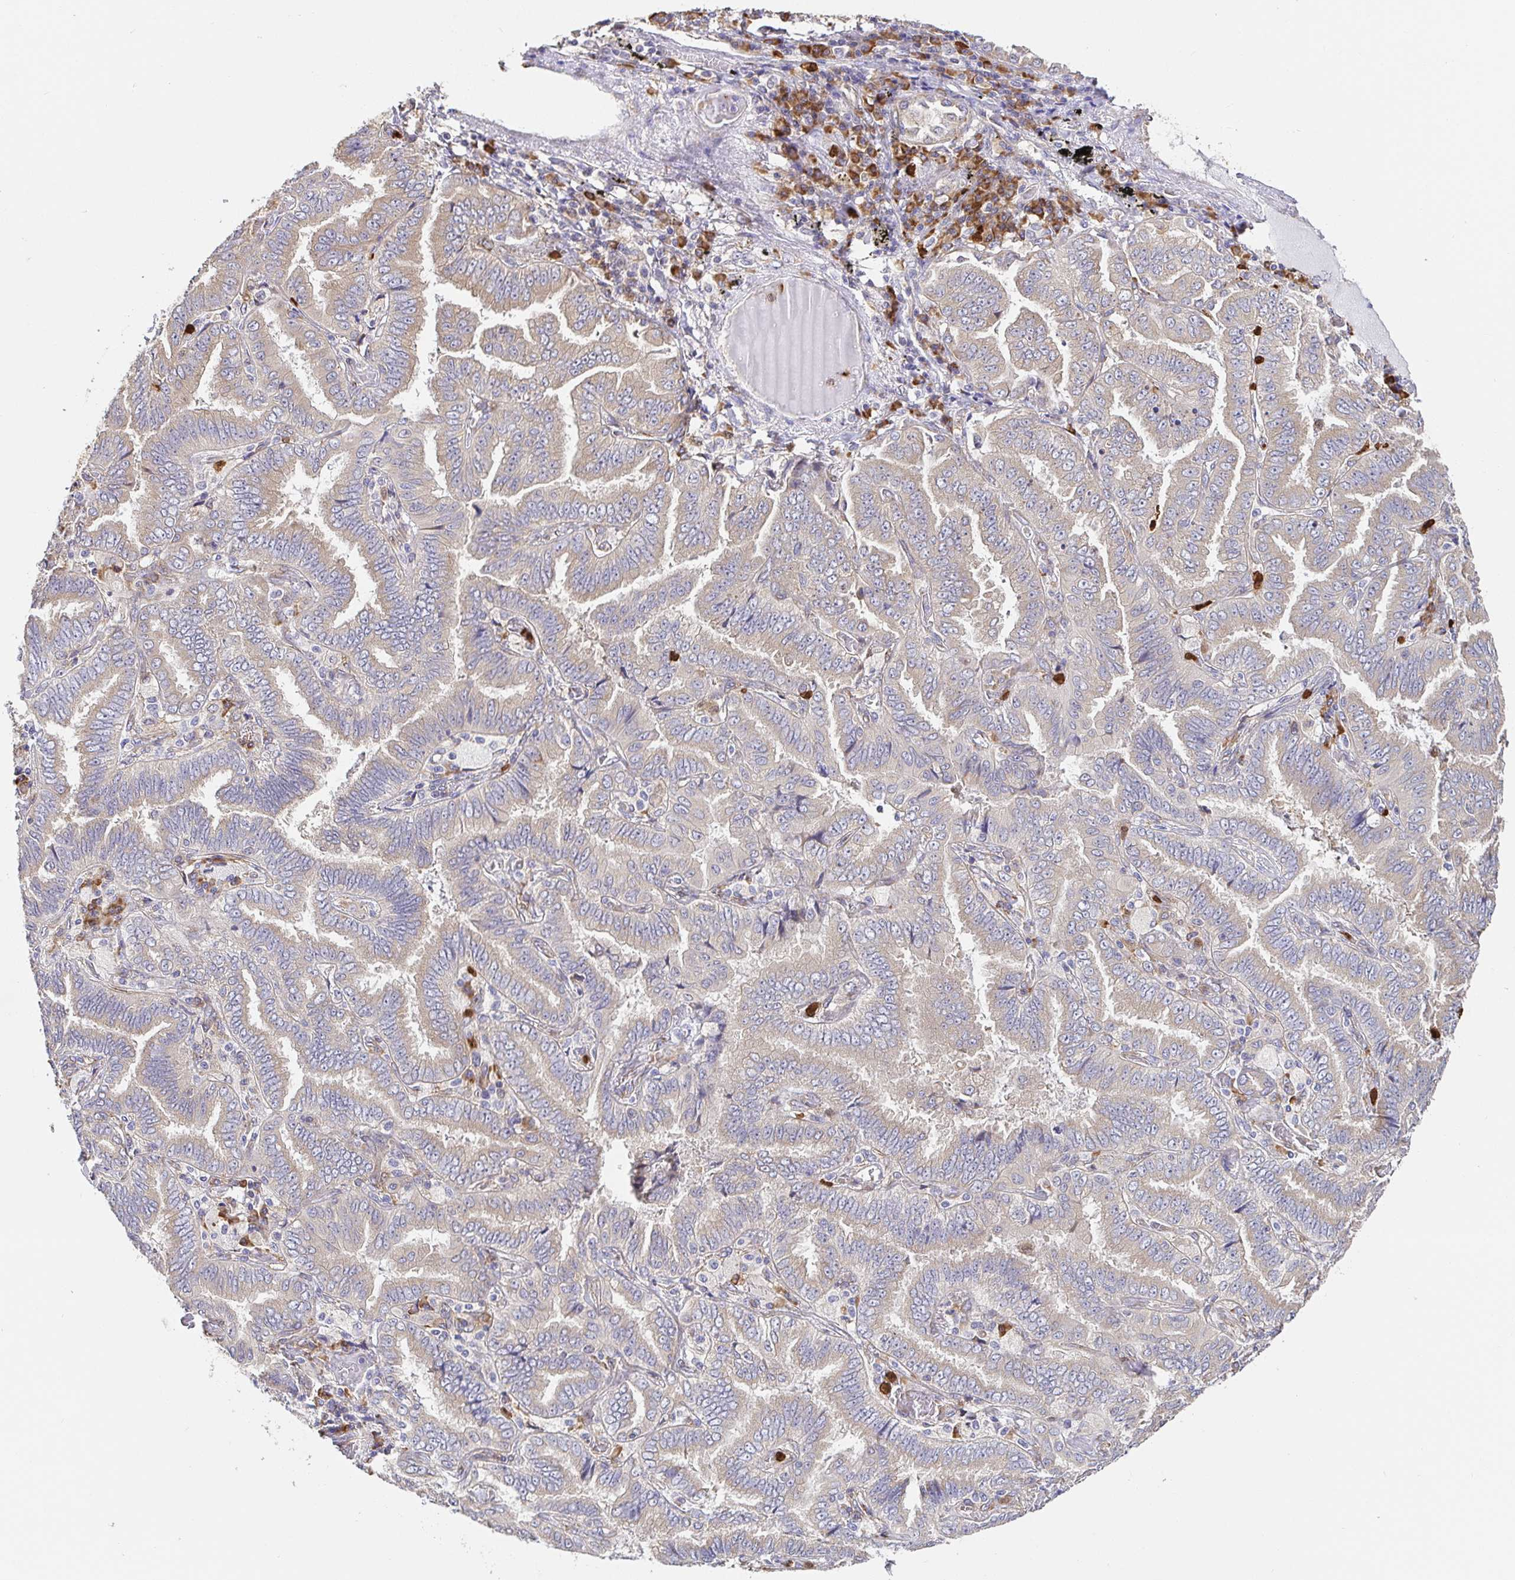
{"staining": {"intensity": "negative", "quantity": "none", "location": "none"}, "tissue": "lung cancer", "cell_type": "Tumor cells", "image_type": "cancer", "snomed": [{"axis": "morphology", "description": "Aneuploidy"}, {"axis": "morphology", "description": "Adenocarcinoma, NOS"}, {"axis": "morphology", "description": "Adenocarcinoma, metastatic, NOS"}, {"axis": "topography", "description": "Lymph node"}, {"axis": "topography", "description": "Lung"}], "caption": "A high-resolution micrograph shows immunohistochemistry staining of lung cancer, which demonstrates no significant positivity in tumor cells. Brightfield microscopy of immunohistochemistry (IHC) stained with DAB (3,3'-diaminobenzidine) (brown) and hematoxylin (blue), captured at high magnification.", "gene": "PDPK1", "patient": {"sex": "female", "age": 48}}